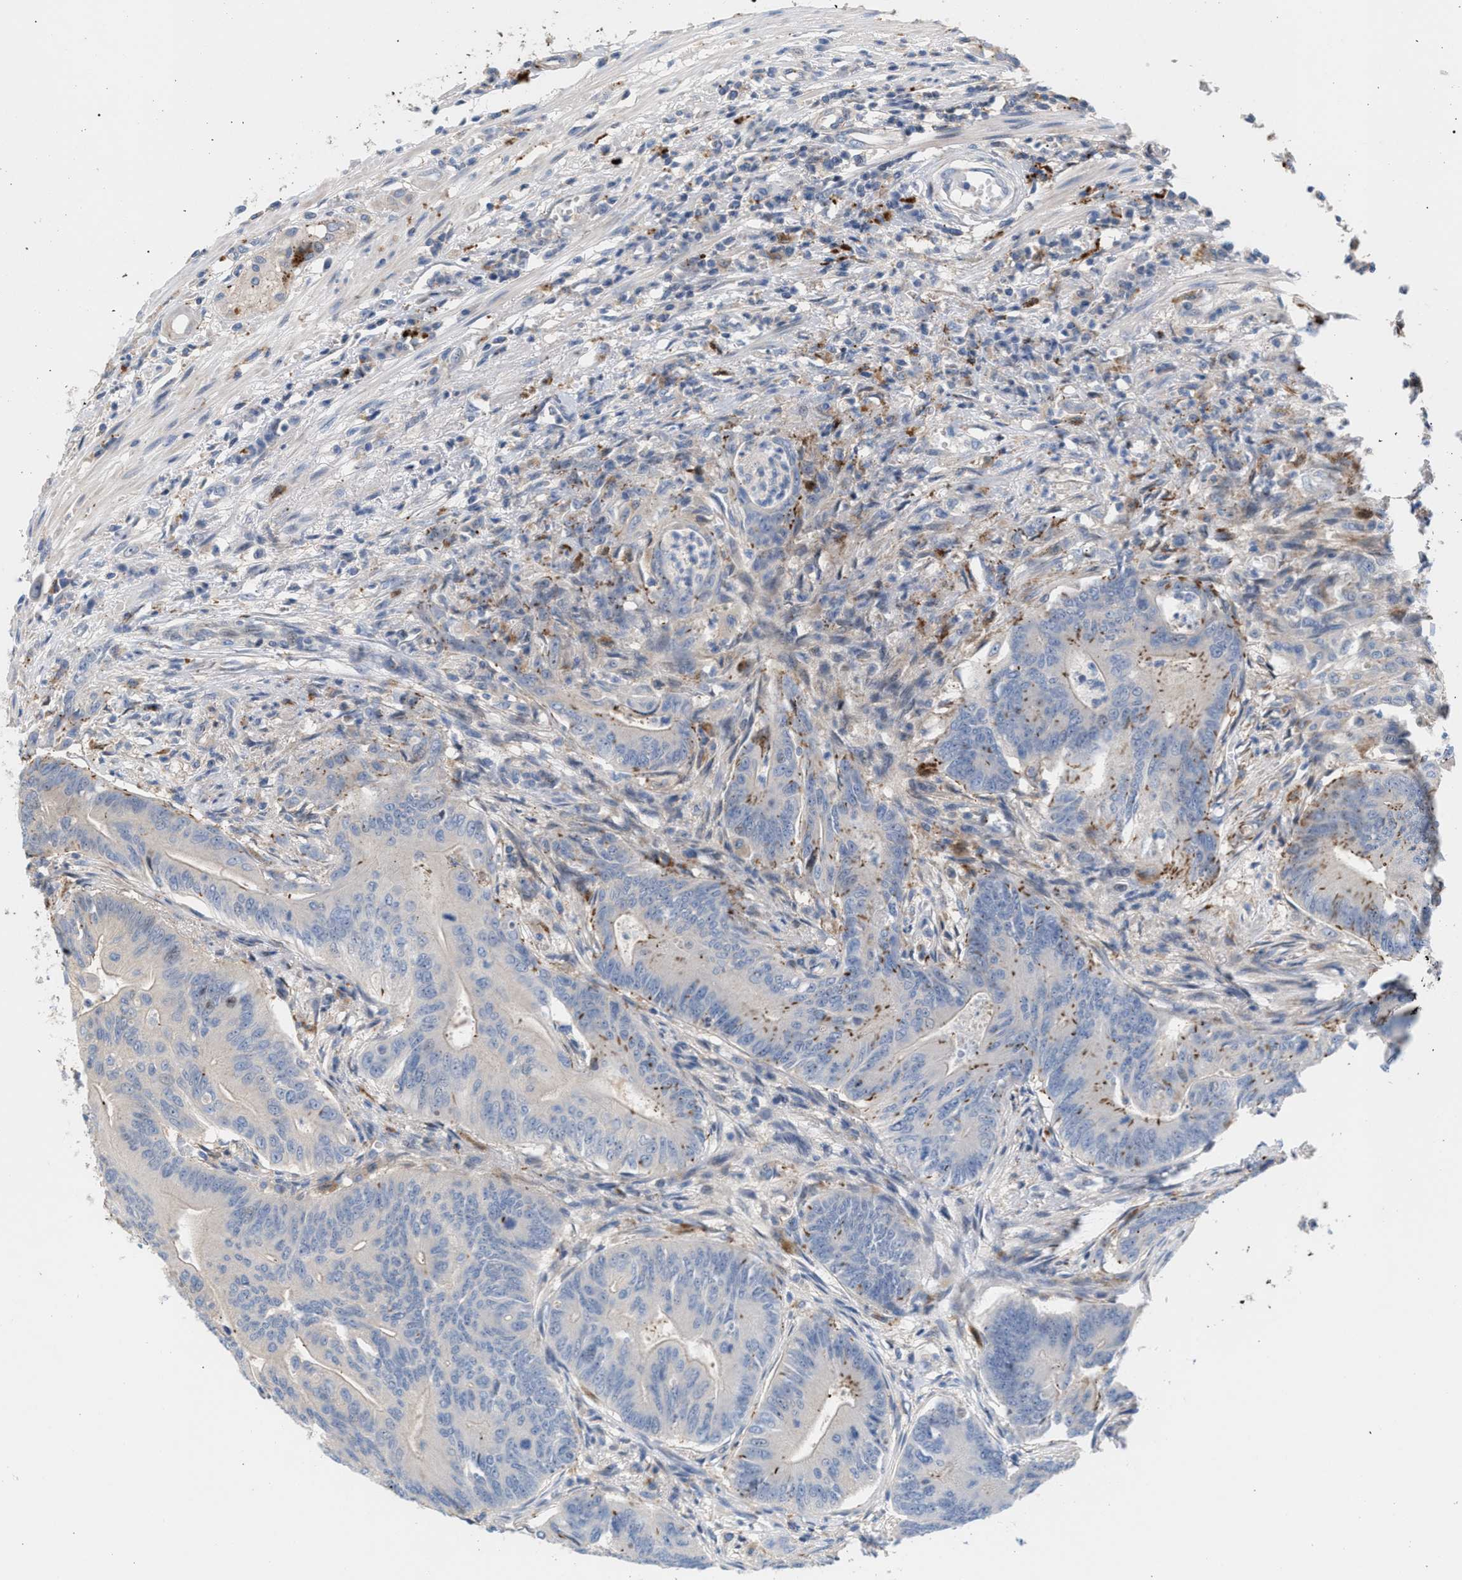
{"staining": {"intensity": "moderate", "quantity": "<25%", "location": "cytoplasmic/membranous"}, "tissue": "colorectal cancer", "cell_type": "Tumor cells", "image_type": "cancer", "snomed": [{"axis": "morphology", "description": "Adenoma, NOS"}, {"axis": "morphology", "description": "Adenocarcinoma, NOS"}, {"axis": "topography", "description": "Colon"}], "caption": "Human colorectal cancer (adenoma) stained for a protein (brown) shows moderate cytoplasmic/membranous positive expression in about <25% of tumor cells.", "gene": "MBTD1", "patient": {"sex": "male", "age": 79}}